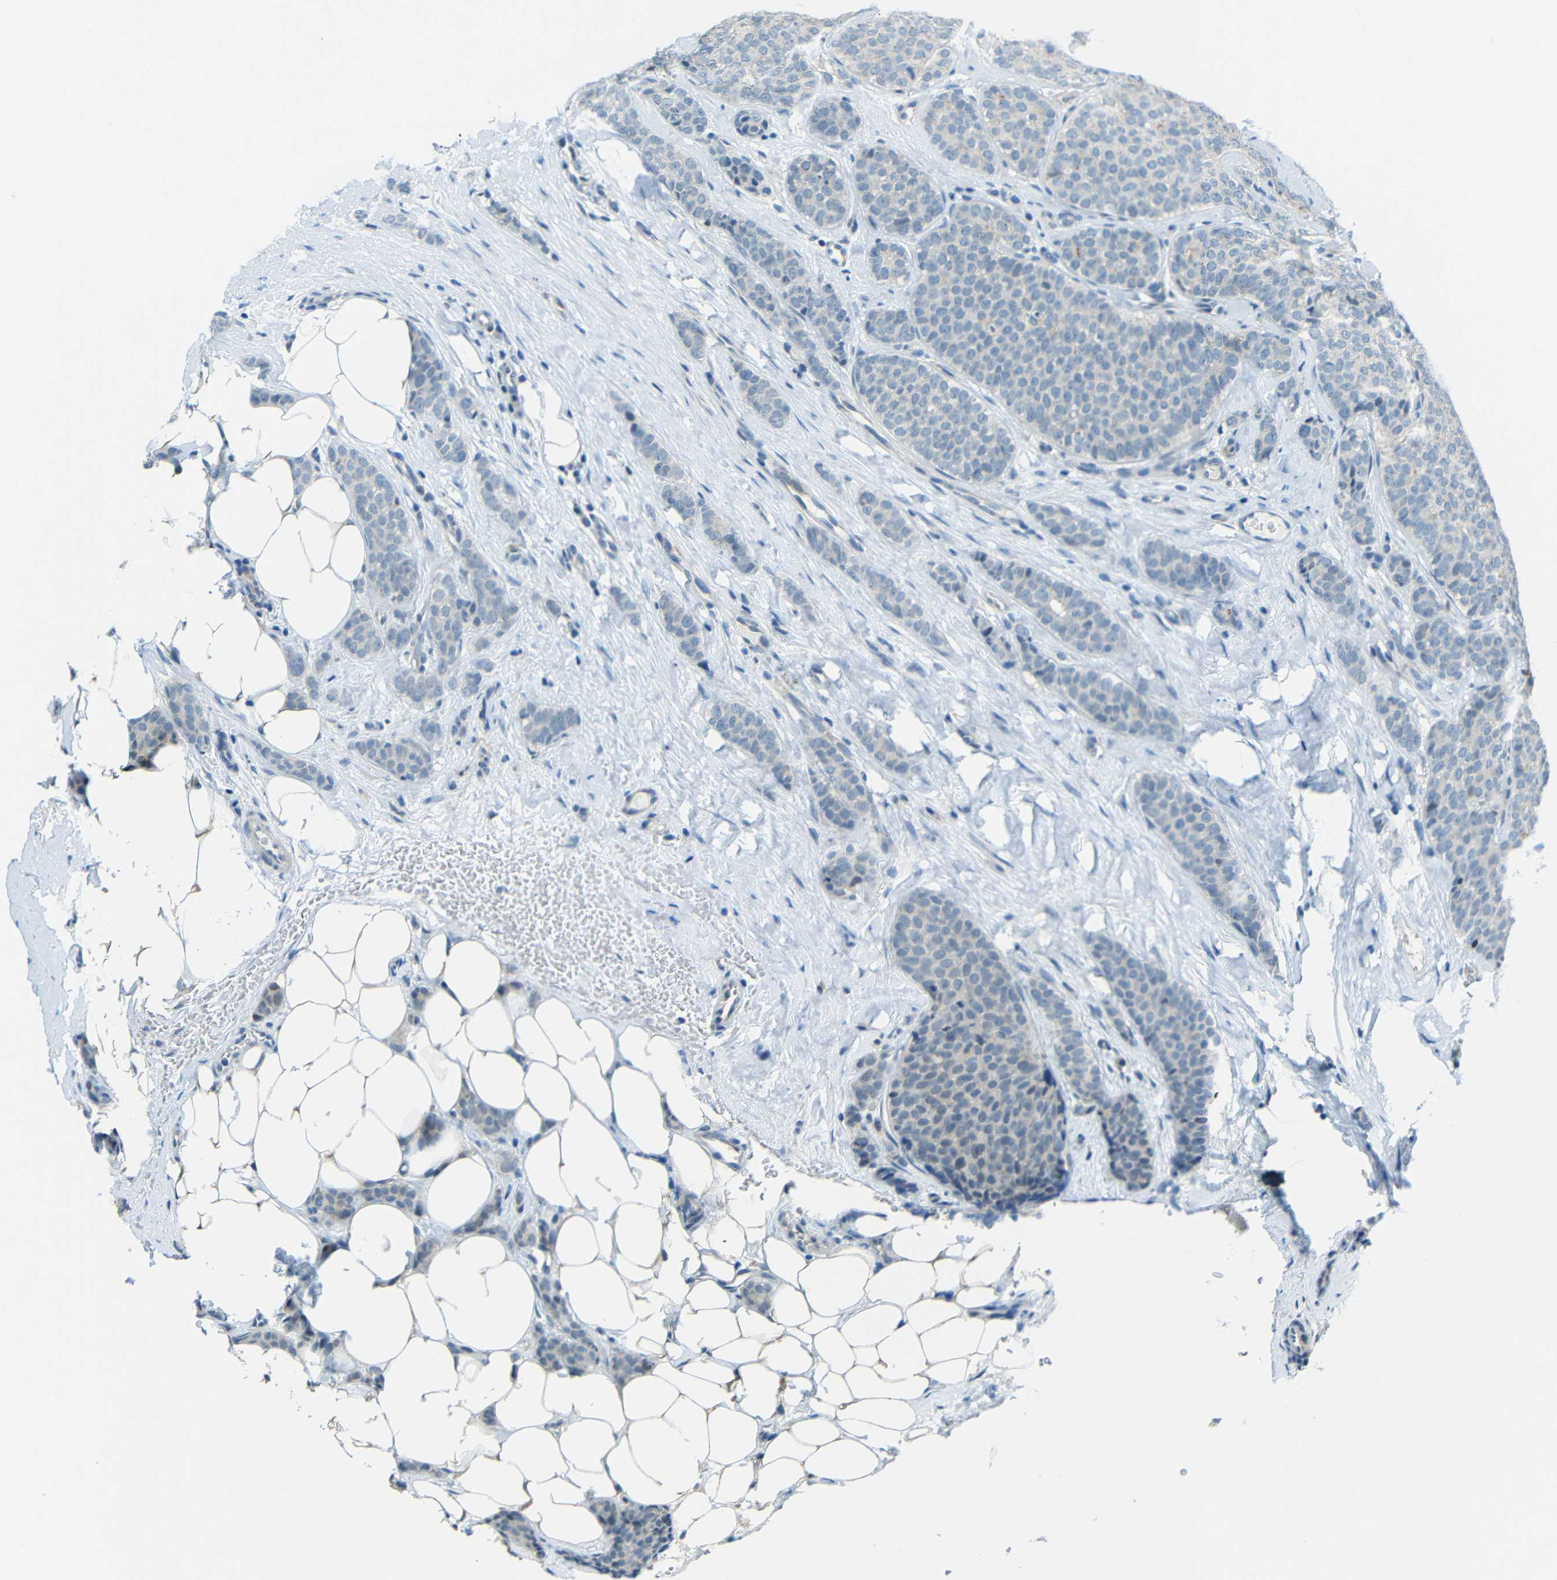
{"staining": {"intensity": "negative", "quantity": "none", "location": "none"}, "tissue": "breast cancer", "cell_type": "Tumor cells", "image_type": "cancer", "snomed": [{"axis": "morphology", "description": "Lobular carcinoma"}, {"axis": "topography", "description": "Skin"}, {"axis": "topography", "description": "Breast"}], "caption": "Immunohistochemical staining of human breast lobular carcinoma demonstrates no significant positivity in tumor cells.", "gene": "ANKRD22", "patient": {"sex": "female", "age": 46}}